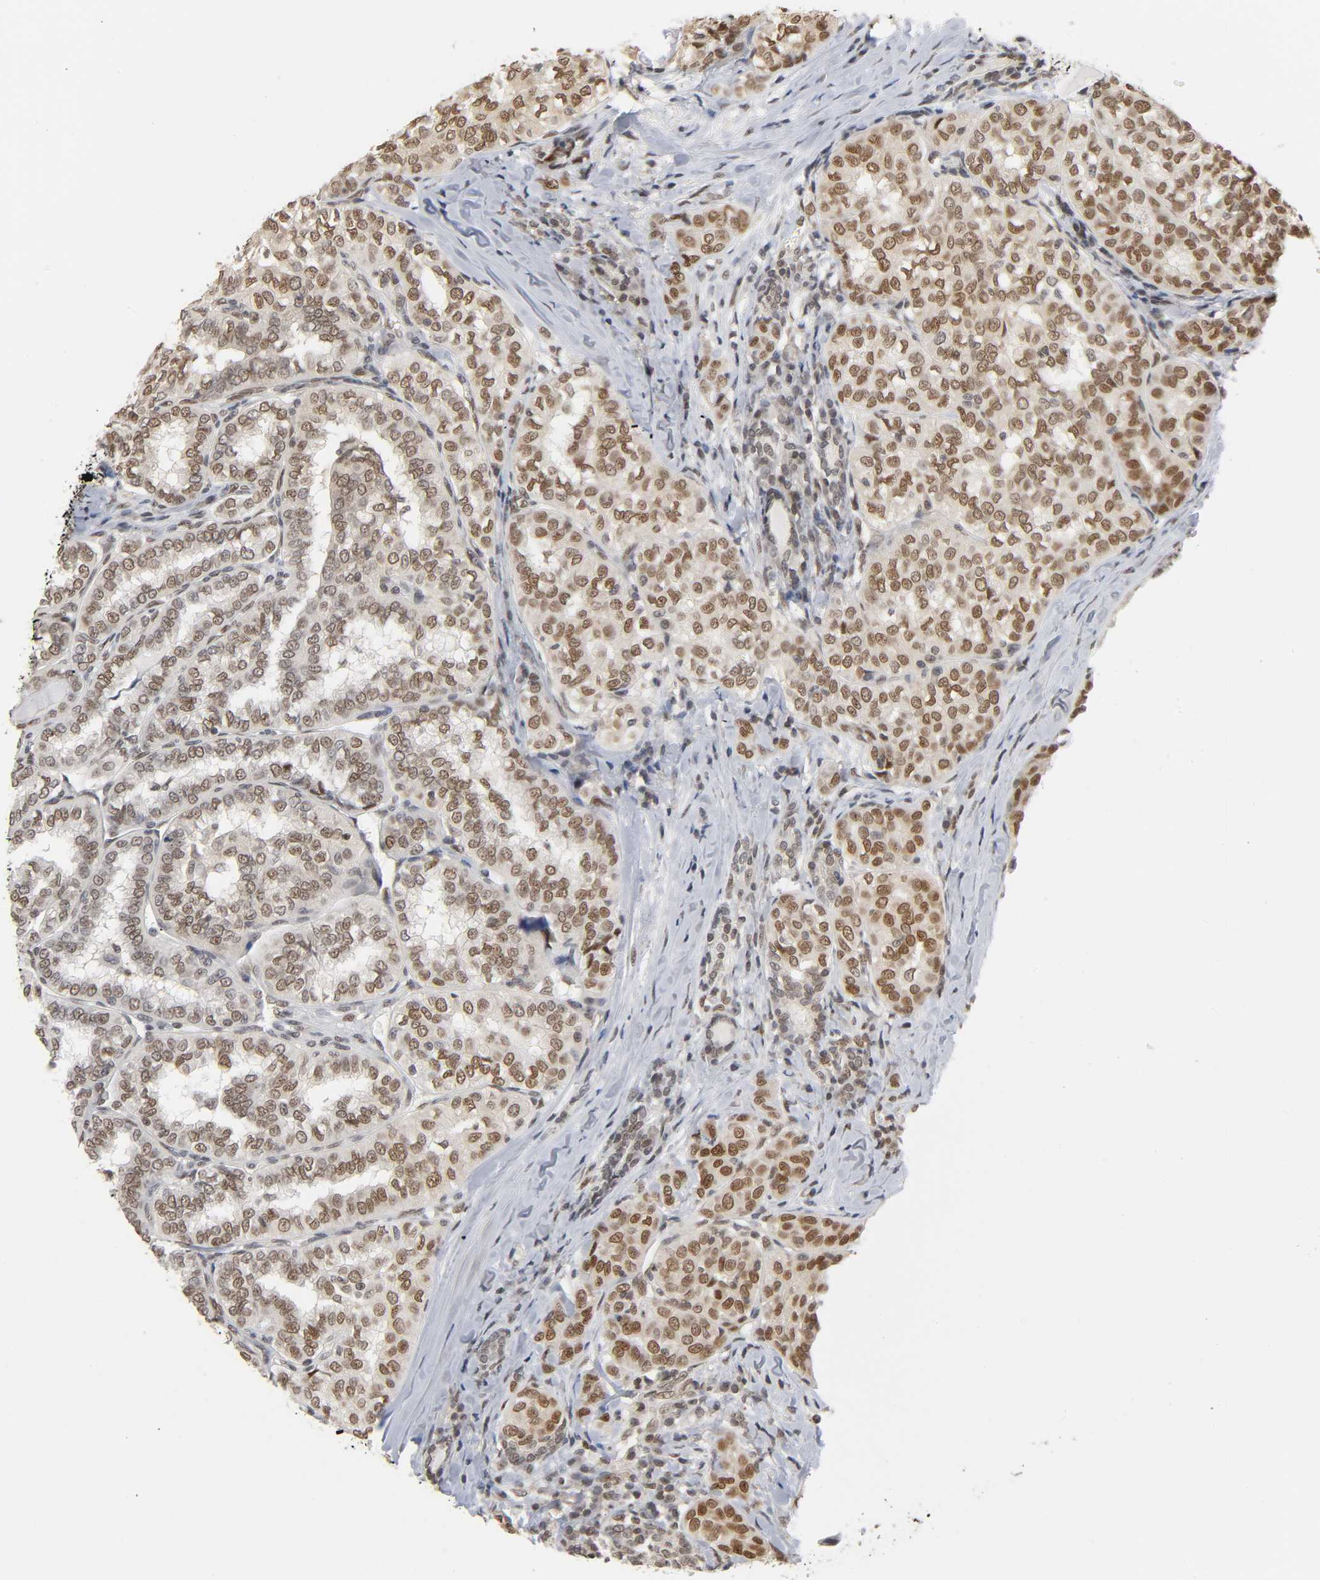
{"staining": {"intensity": "moderate", "quantity": ">75%", "location": "nuclear"}, "tissue": "thyroid cancer", "cell_type": "Tumor cells", "image_type": "cancer", "snomed": [{"axis": "morphology", "description": "Papillary adenocarcinoma, NOS"}, {"axis": "topography", "description": "Thyroid gland"}], "caption": "Immunohistochemistry photomicrograph of human thyroid papillary adenocarcinoma stained for a protein (brown), which demonstrates medium levels of moderate nuclear expression in approximately >75% of tumor cells.", "gene": "SUMO1", "patient": {"sex": "female", "age": 30}}